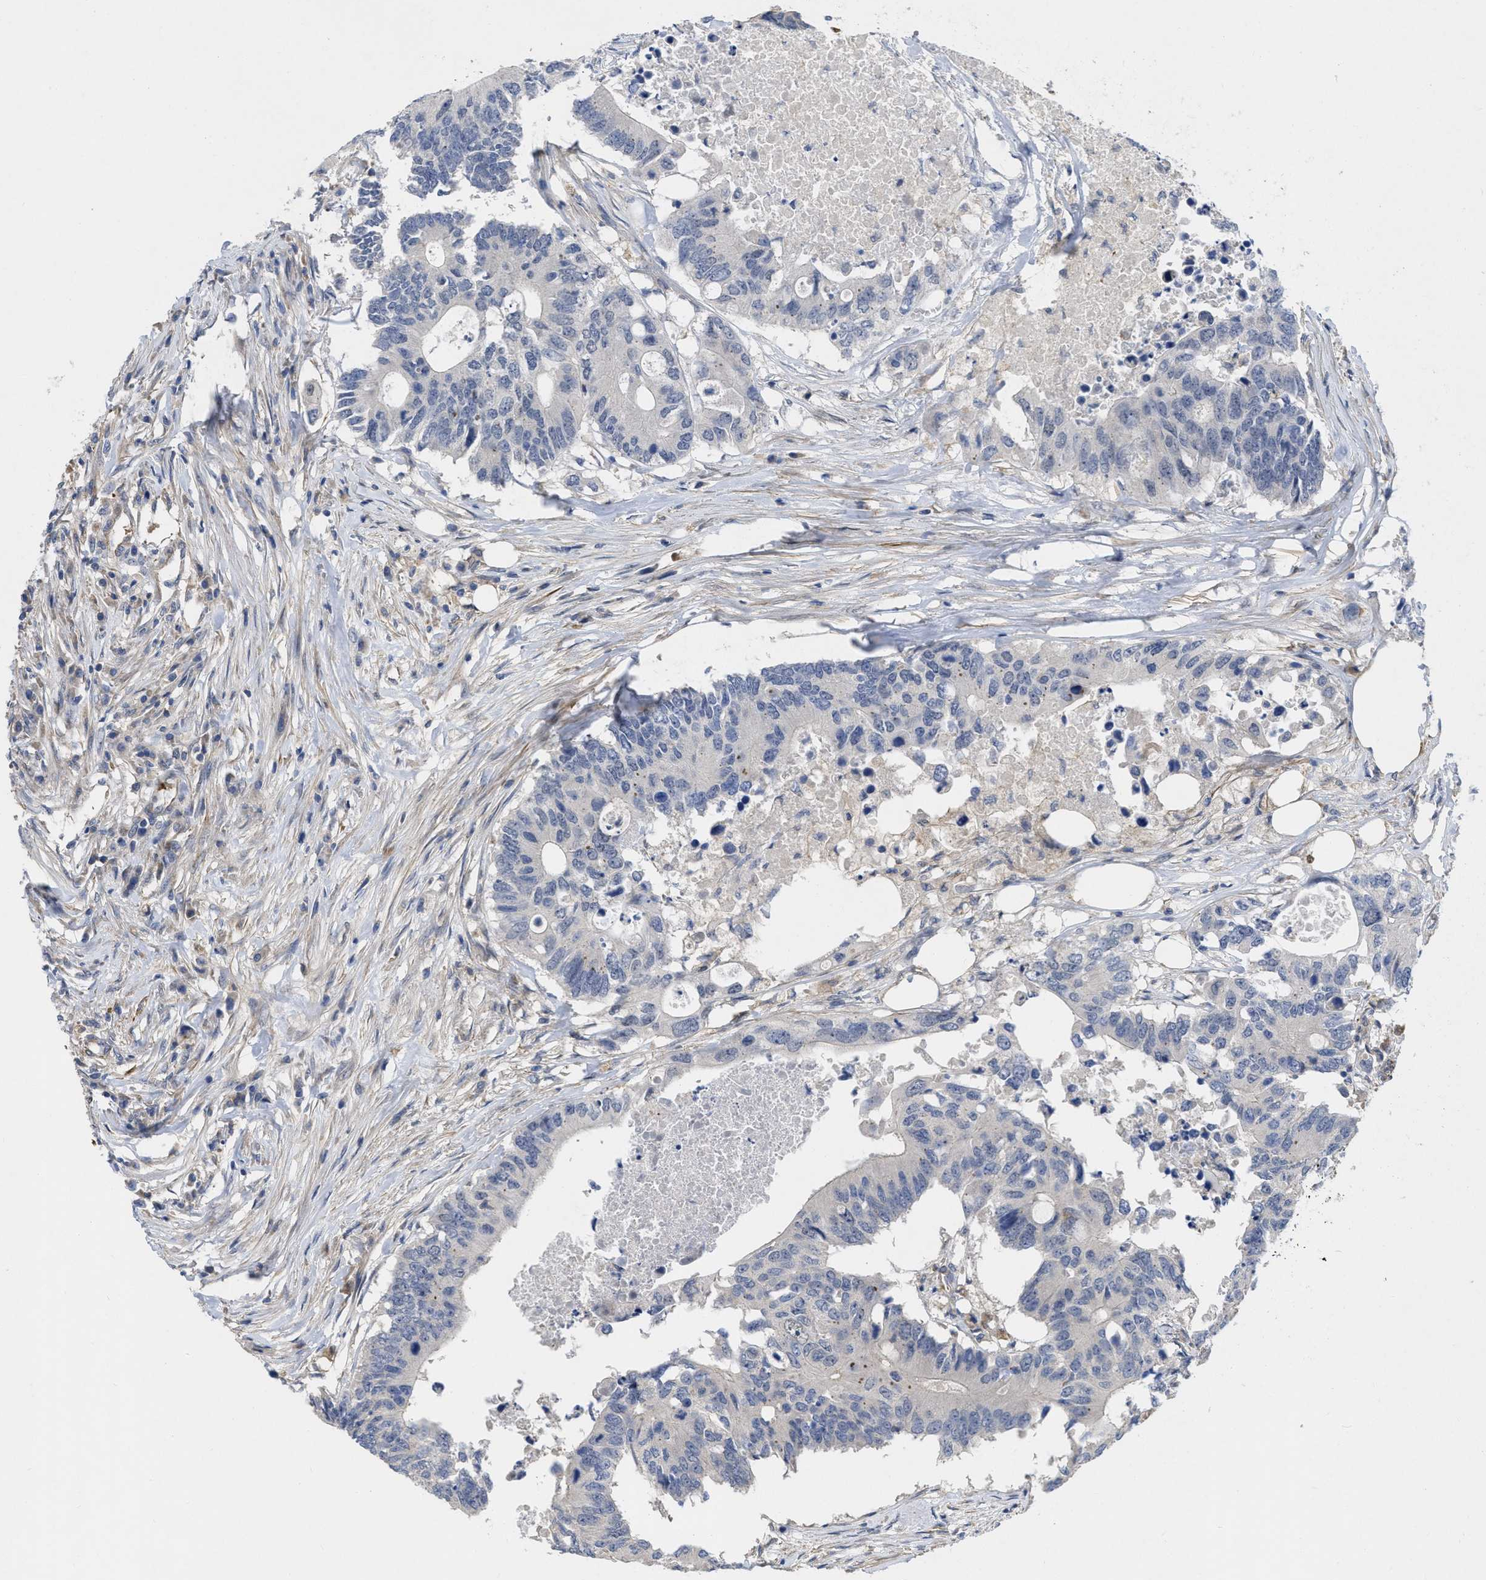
{"staining": {"intensity": "negative", "quantity": "none", "location": "none"}, "tissue": "colorectal cancer", "cell_type": "Tumor cells", "image_type": "cancer", "snomed": [{"axis": "morphology", "description": "Adenocarcinoma, NOS"}, {"axis": "topography", "description": "Colon"}], "caption": "This is an immunohistochemistry (IHC) histopathology image of colorectal cancer. There is no positivity in tumor cells.", "gene": "ARHGEF26", "patient": {"sex": "male", "age": 71}}